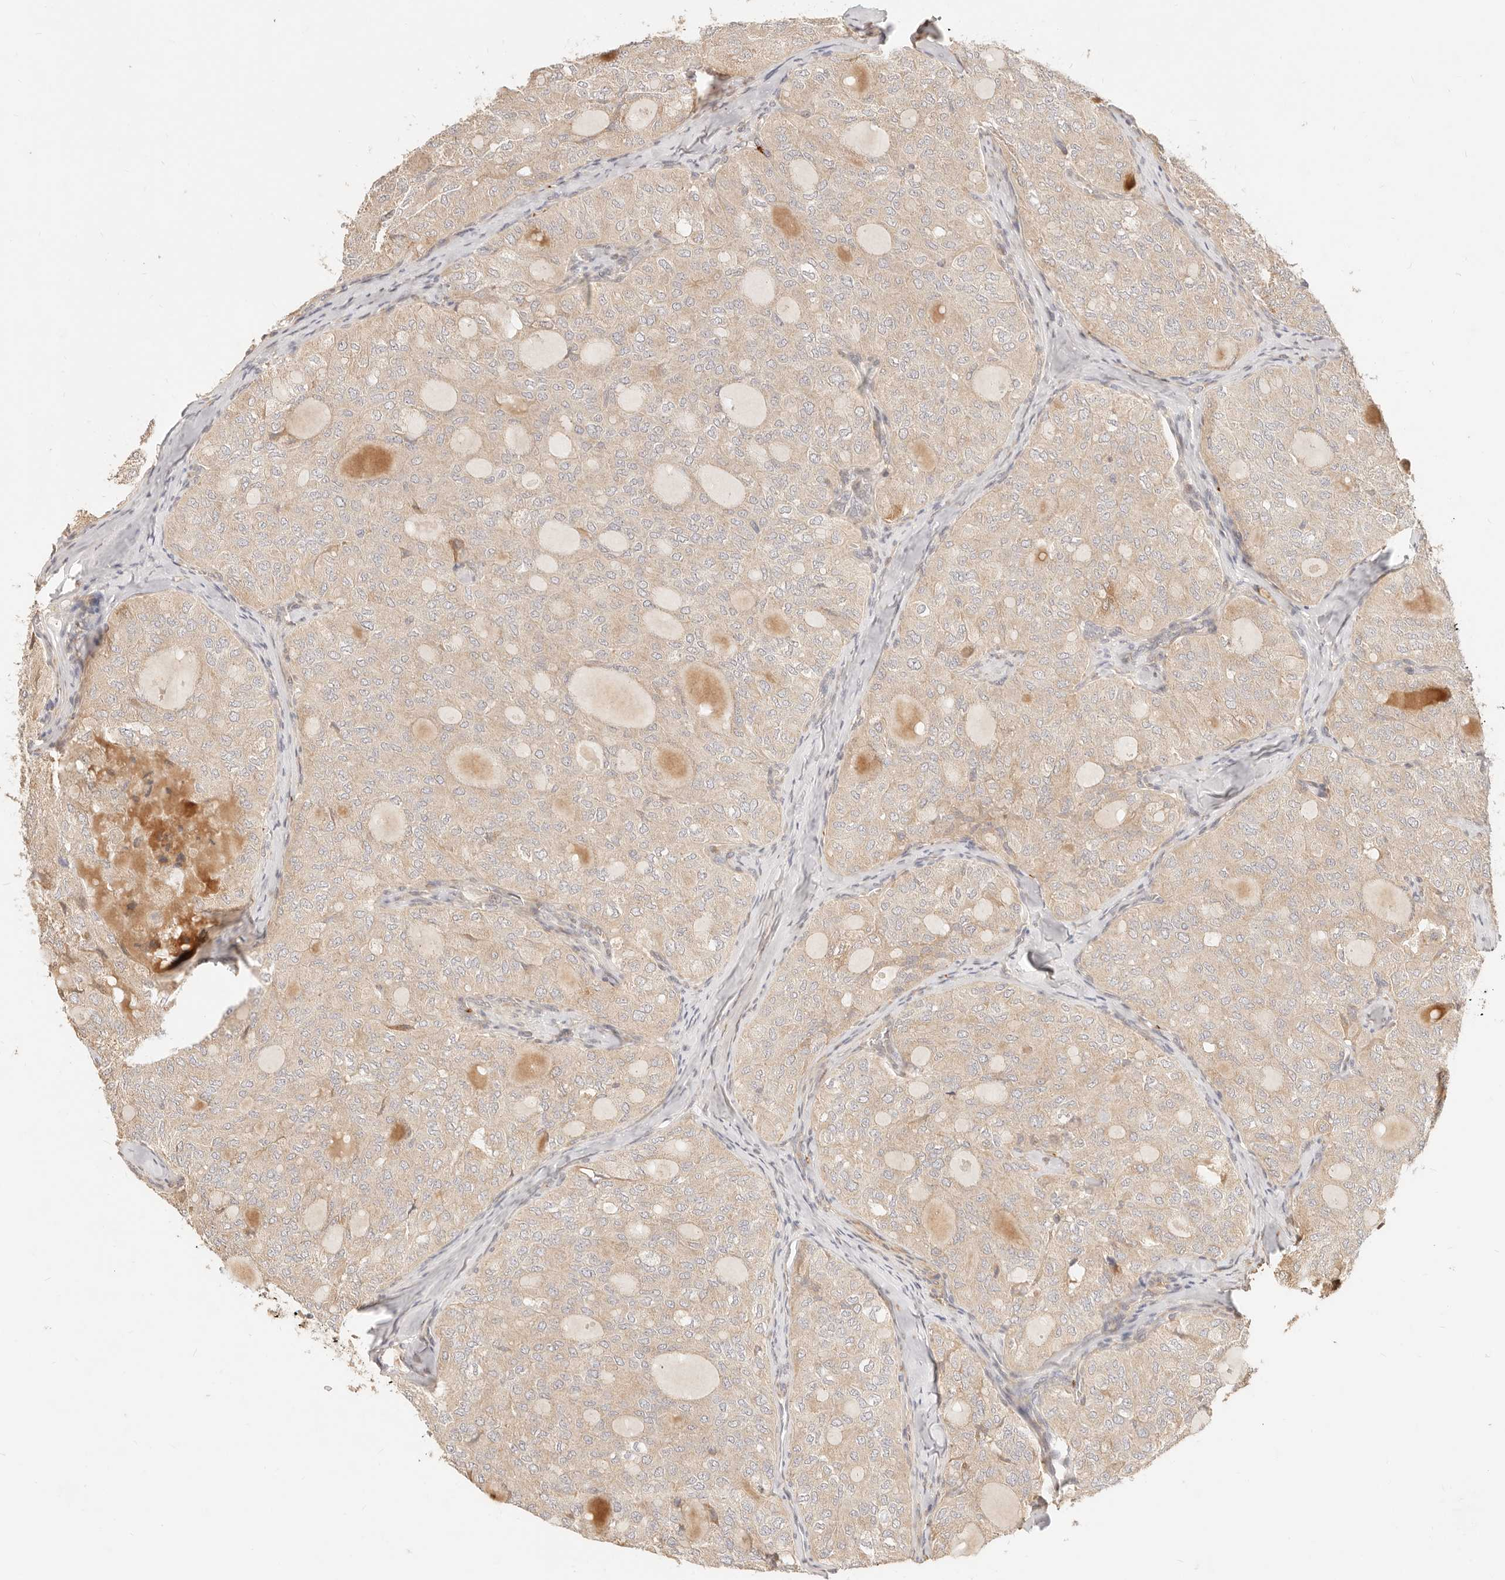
{"staining": {"intensity": "weak", "quantity": ">75%", "location": "cytoplasmic/membranous"}, "tissue": "thyroid cancer", "cell_type": "Tumor cells", "image_type": "cancer", "snomed": [{"axis": "morphology", "description": "Follicular adenoma carcinoma, NOS"}, {"axis": "topography", "description": "Thyroid gland"}], "caption": "An immunohistochemistry photomicrograph of neoplastic tissue is shown. Protein staining in brown shows weak cytoplasmic/membranous positivity in thyroid follicular adenoma carcinoma within tumor cells. (brown staining indicates protein expression, while blue staining denotes nuclei).", "gene": "UBXN10", "patient": {"sex": "male", "age": 75}}